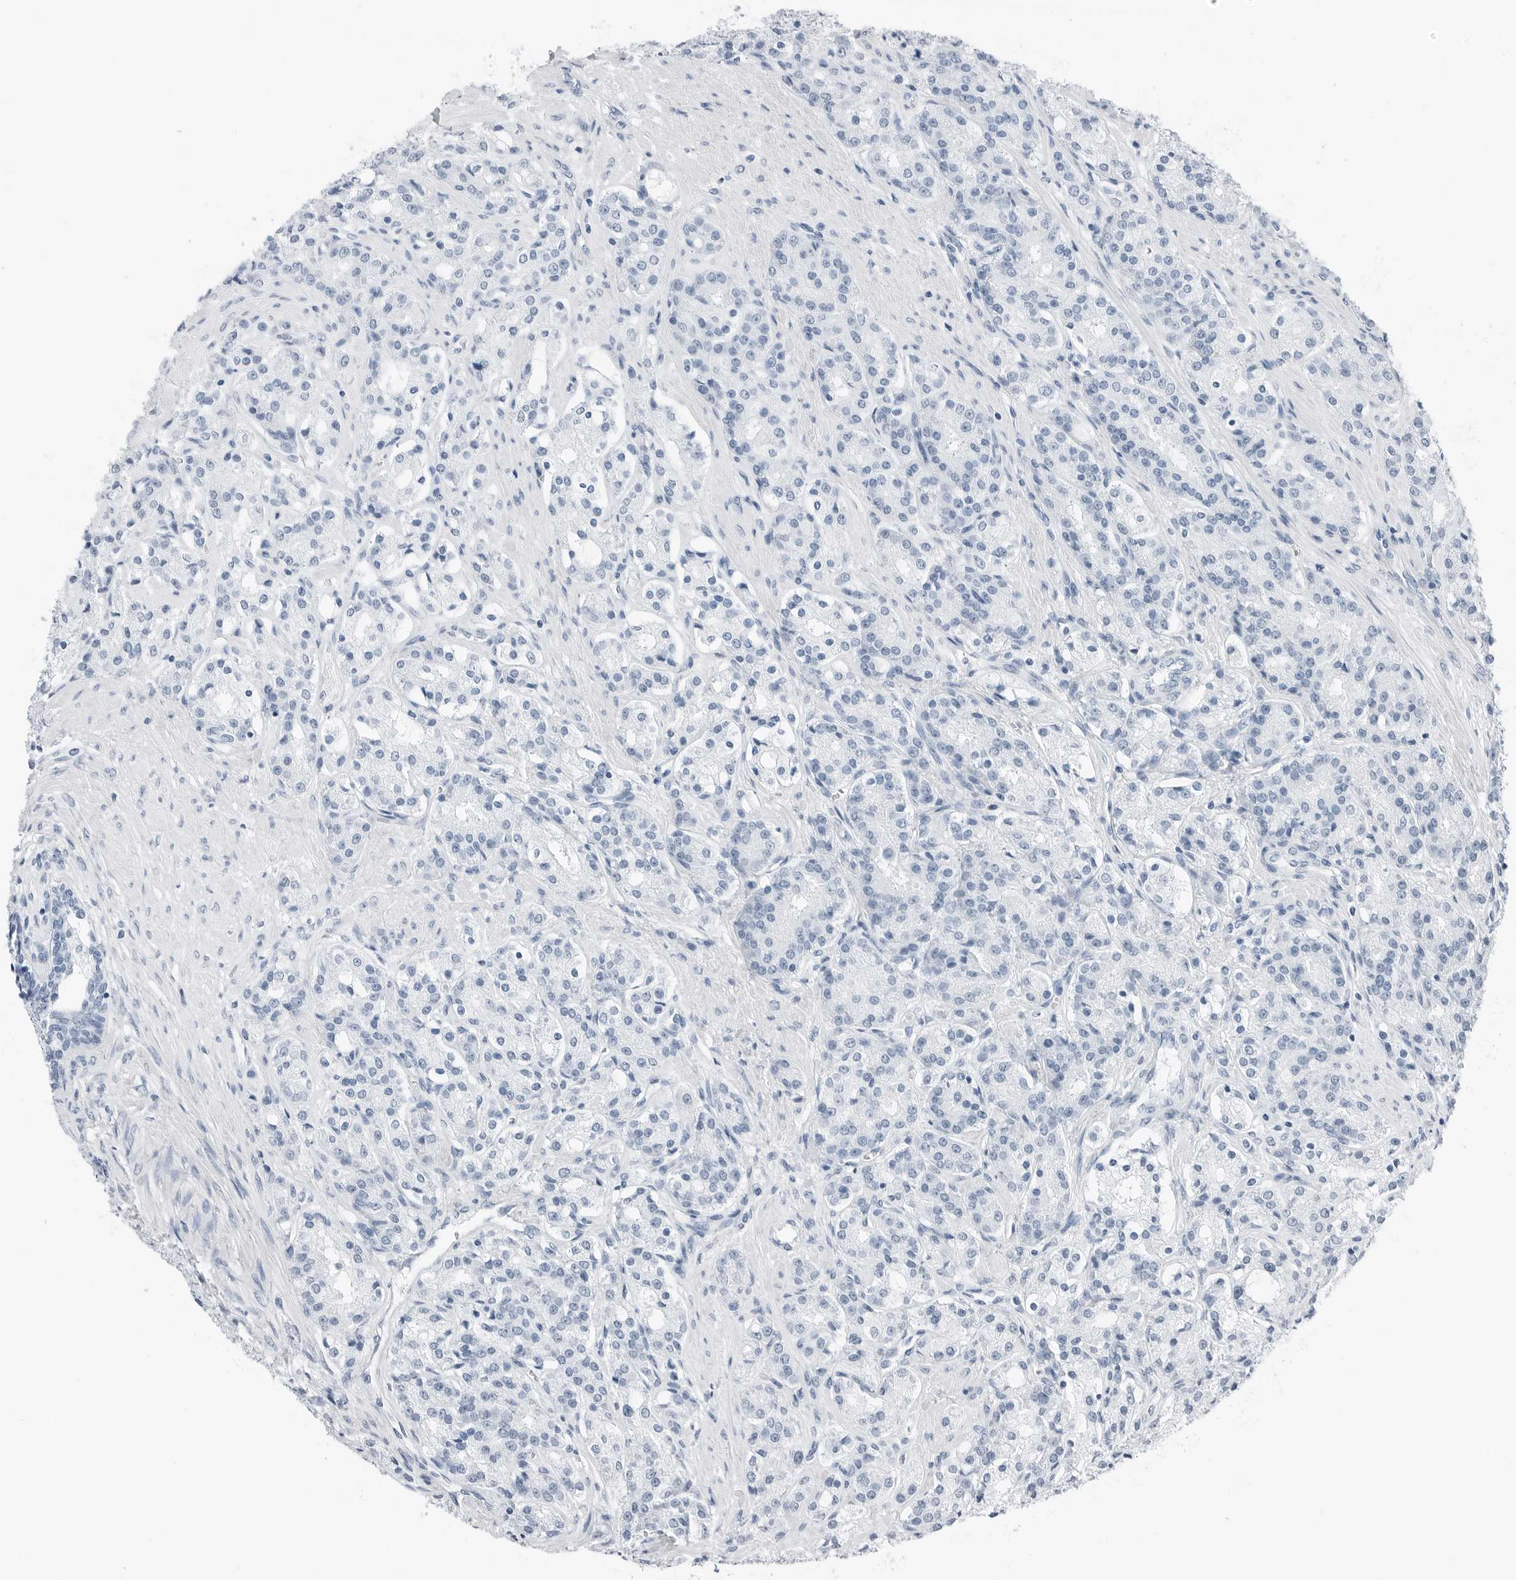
{"staining": {"intensity": "negative", "quantity": "none", "location": "none"}, "tissue": "prostate cancer", "cell_type": "Tumor cells", "image_type": "cancer", "snomed": [{"axis": "morphology", "description": "Adenocarcinoma, High grade"}, {"axis": "topography", "description": "Prostate"}], "caption": "Prostate cancer (adenocarcinoma (high-grade)) stained for a protein using immunohistochemistry exhibits no staining tumor cells.", "gene": "SLPI", "patient": {"sex": "male", "age": 60}}